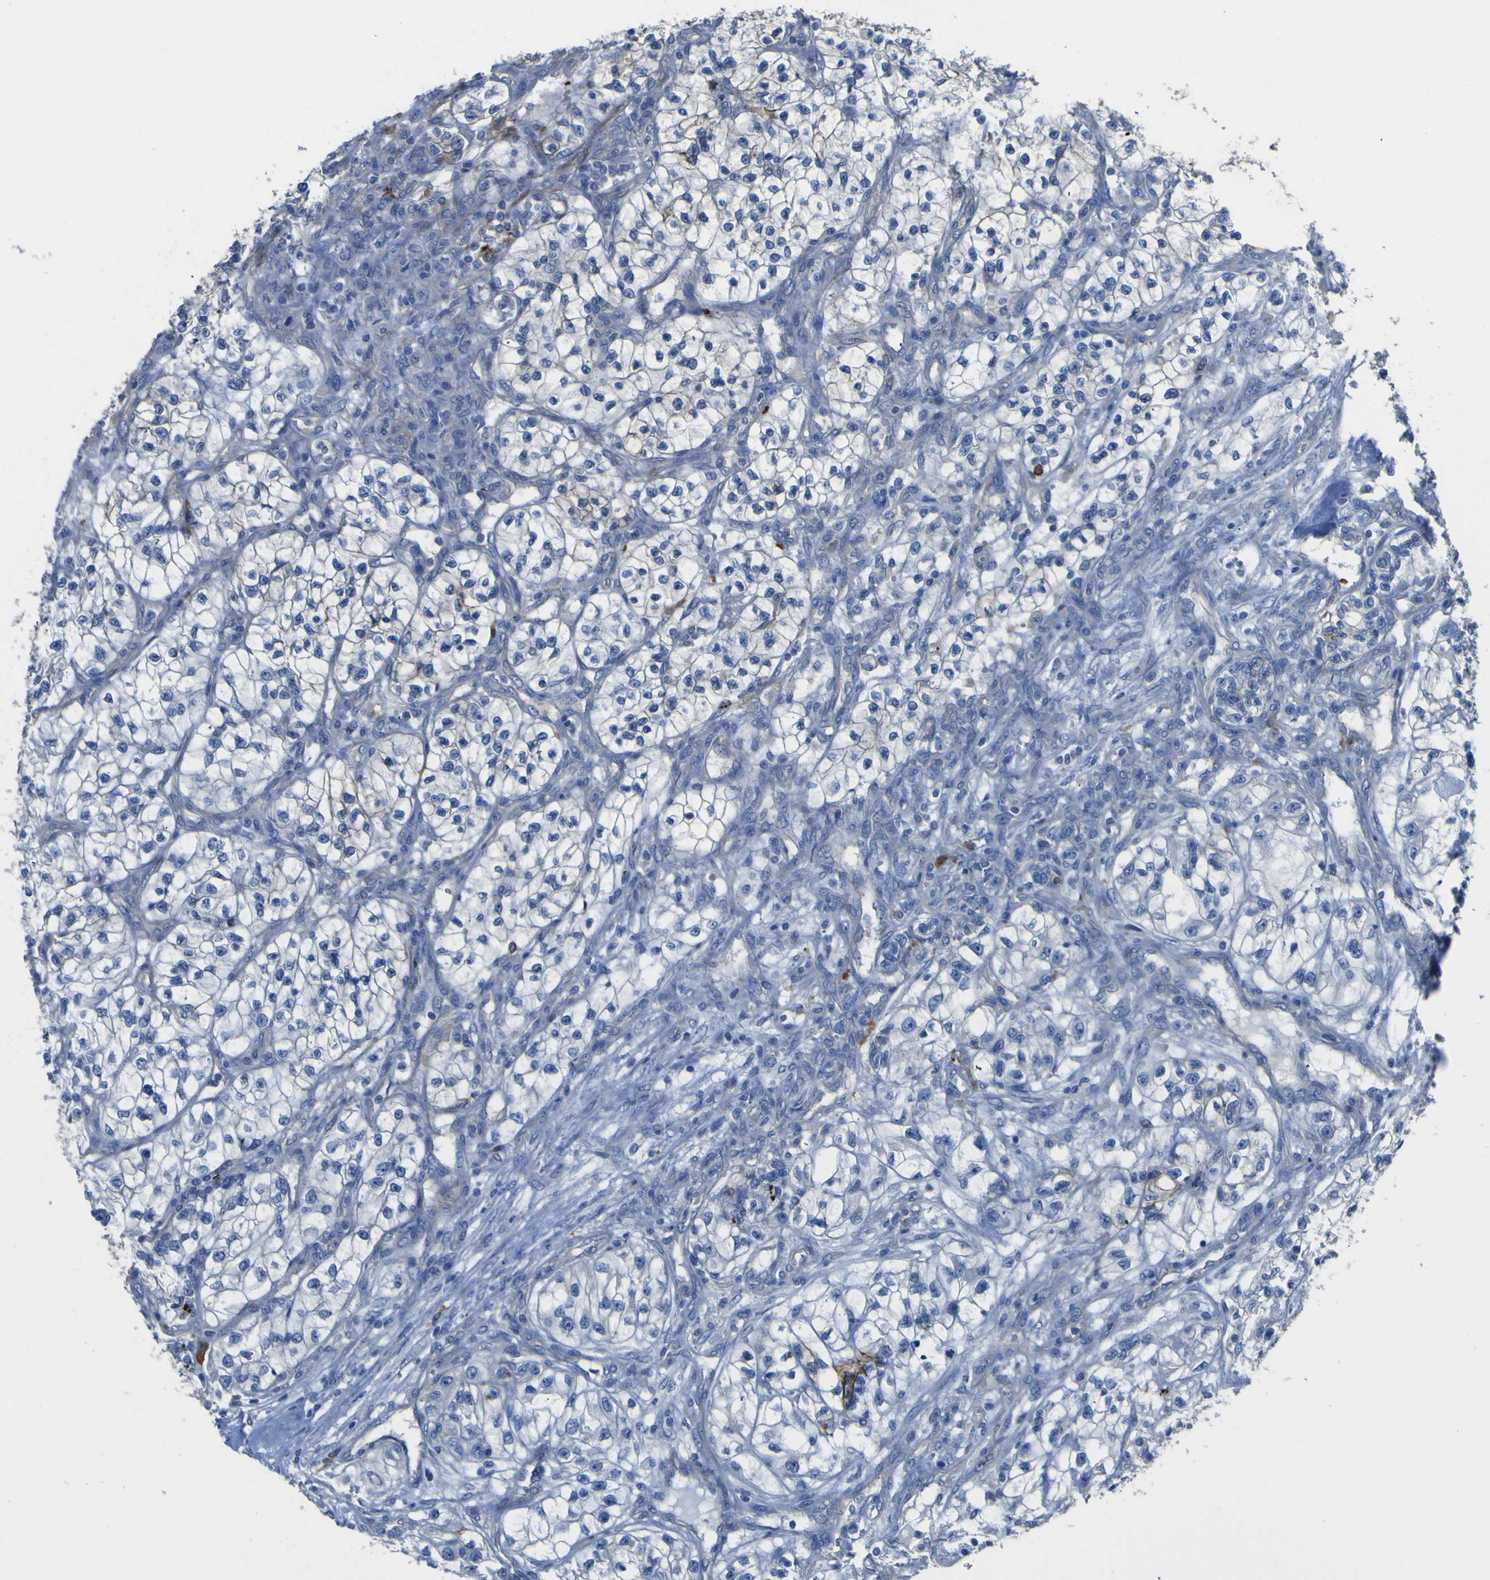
{"staining": {"intensity": "negative", "quantity": "none", "location": "none"}, "tissue": "renal cancer", "cell_type": "Tumor cells", "image_type": "cancer", "snomed": [{"axis": "morphology", "description": "Adenocarcinoma, NOS"}, {"axis": "topography", "description": "Kidney"}], "caption": "Image shows no protein positivity in tumor cells of renal adenocarcinoma tissue.", "gene": "AGO4", "patient": {"sex": "female", "age": 57}}